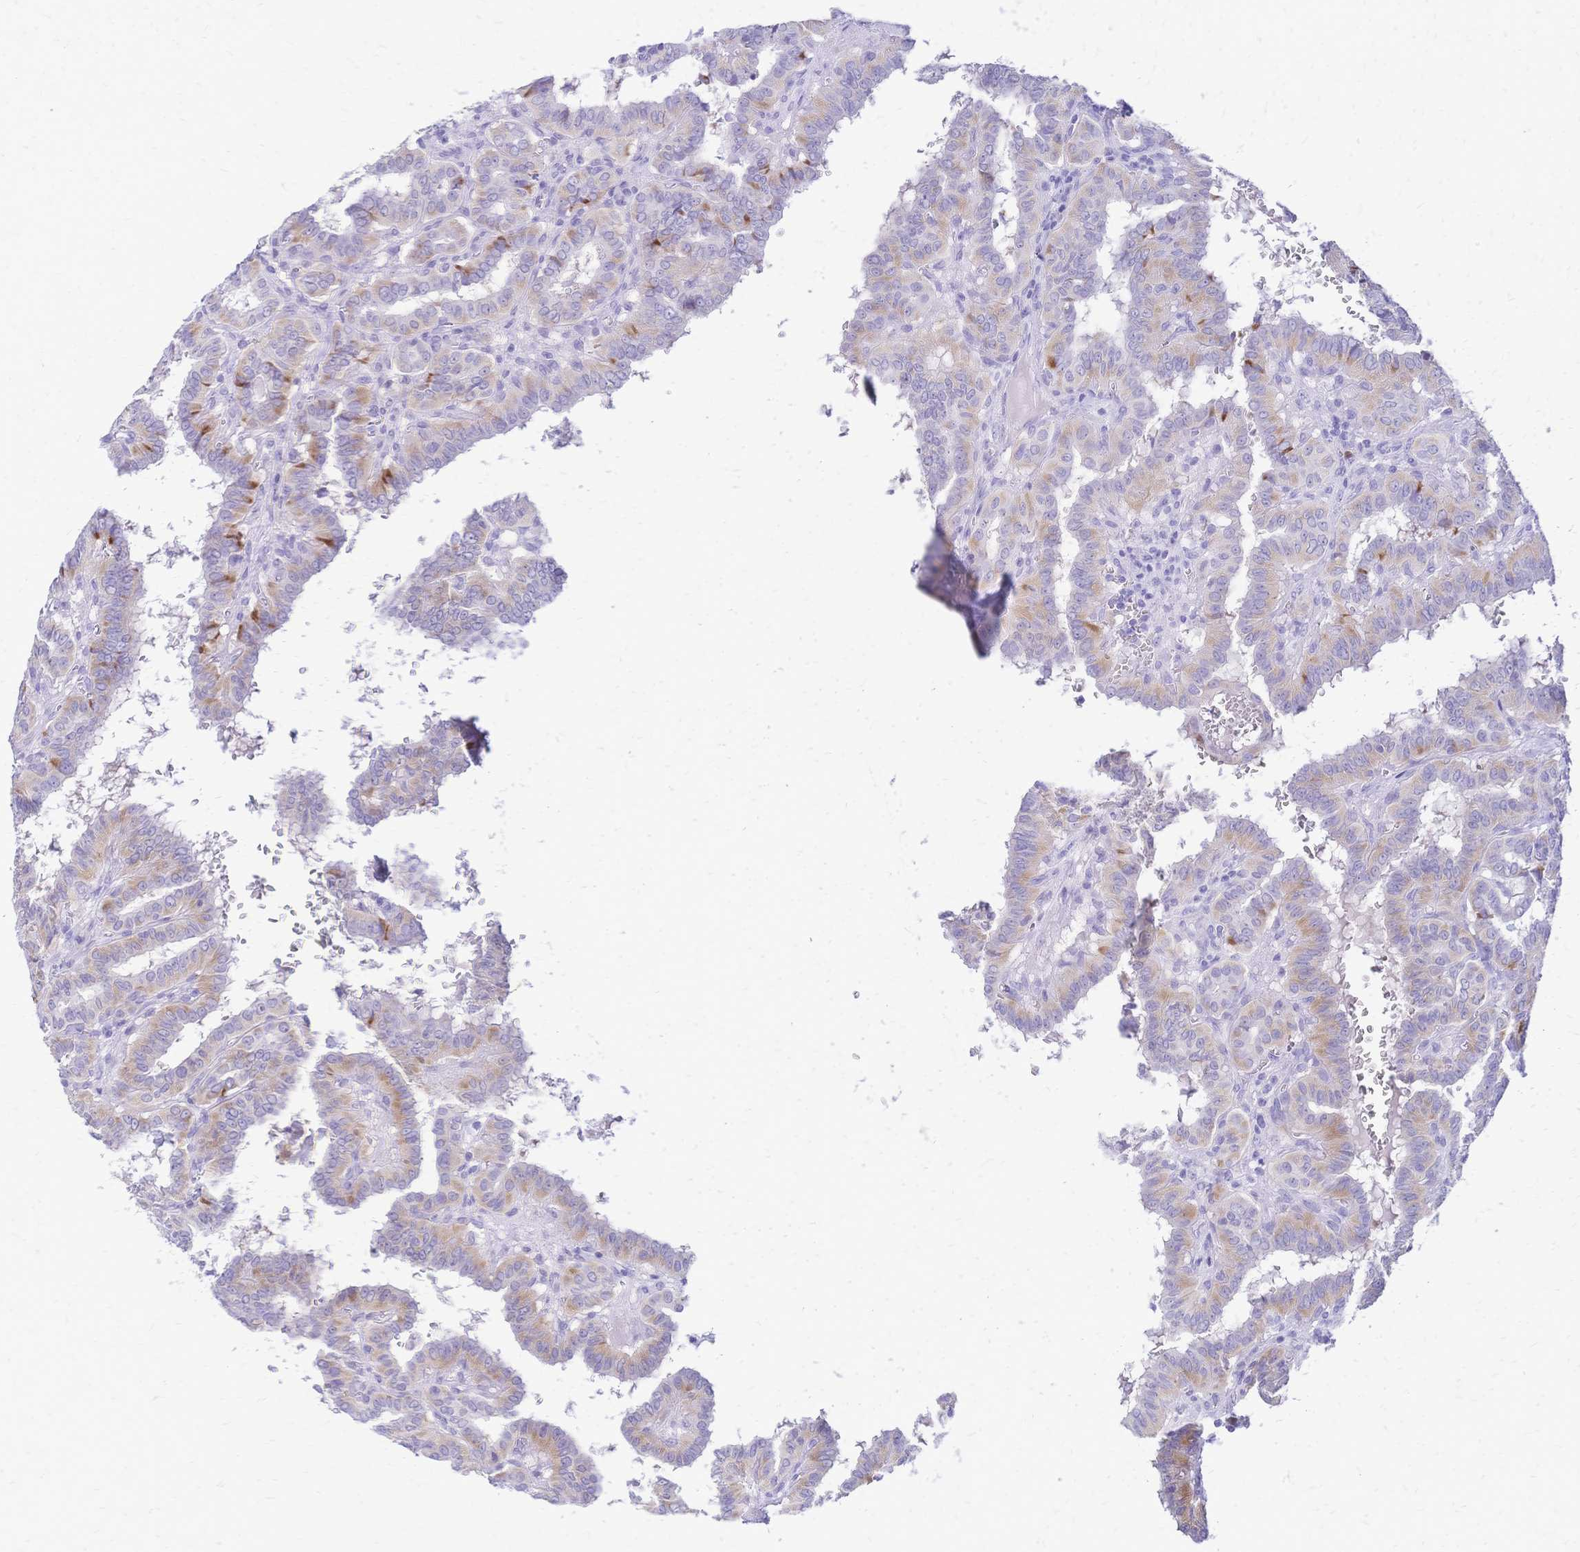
{"staining": {"intensity": "moderate", "quantity": "25%-75%", "location": "cytoplasmic/membranous"}, "tissue": "thyroid cancer", "cell_type": "Tumor cells", "image_type": "cancer", "snomed": [{"axis": "morphology", "description": "Papillary adenocarcinoma, NOS"}, {"axis": "topography", "description": "Thyroid gland"}], "caption": "An image of thyroid cancer (papillary adenocarcinoma) stained for a protein demonstrates moderate cytoplasmic/membranous brown staining in tumor cells. The staining was performed using DAB, with brown indicating positive protein expression. Nuclei are stained blue with hematoxylin.", "gene": "GRB7", "patient": {"sex": "female", "age": 21}}